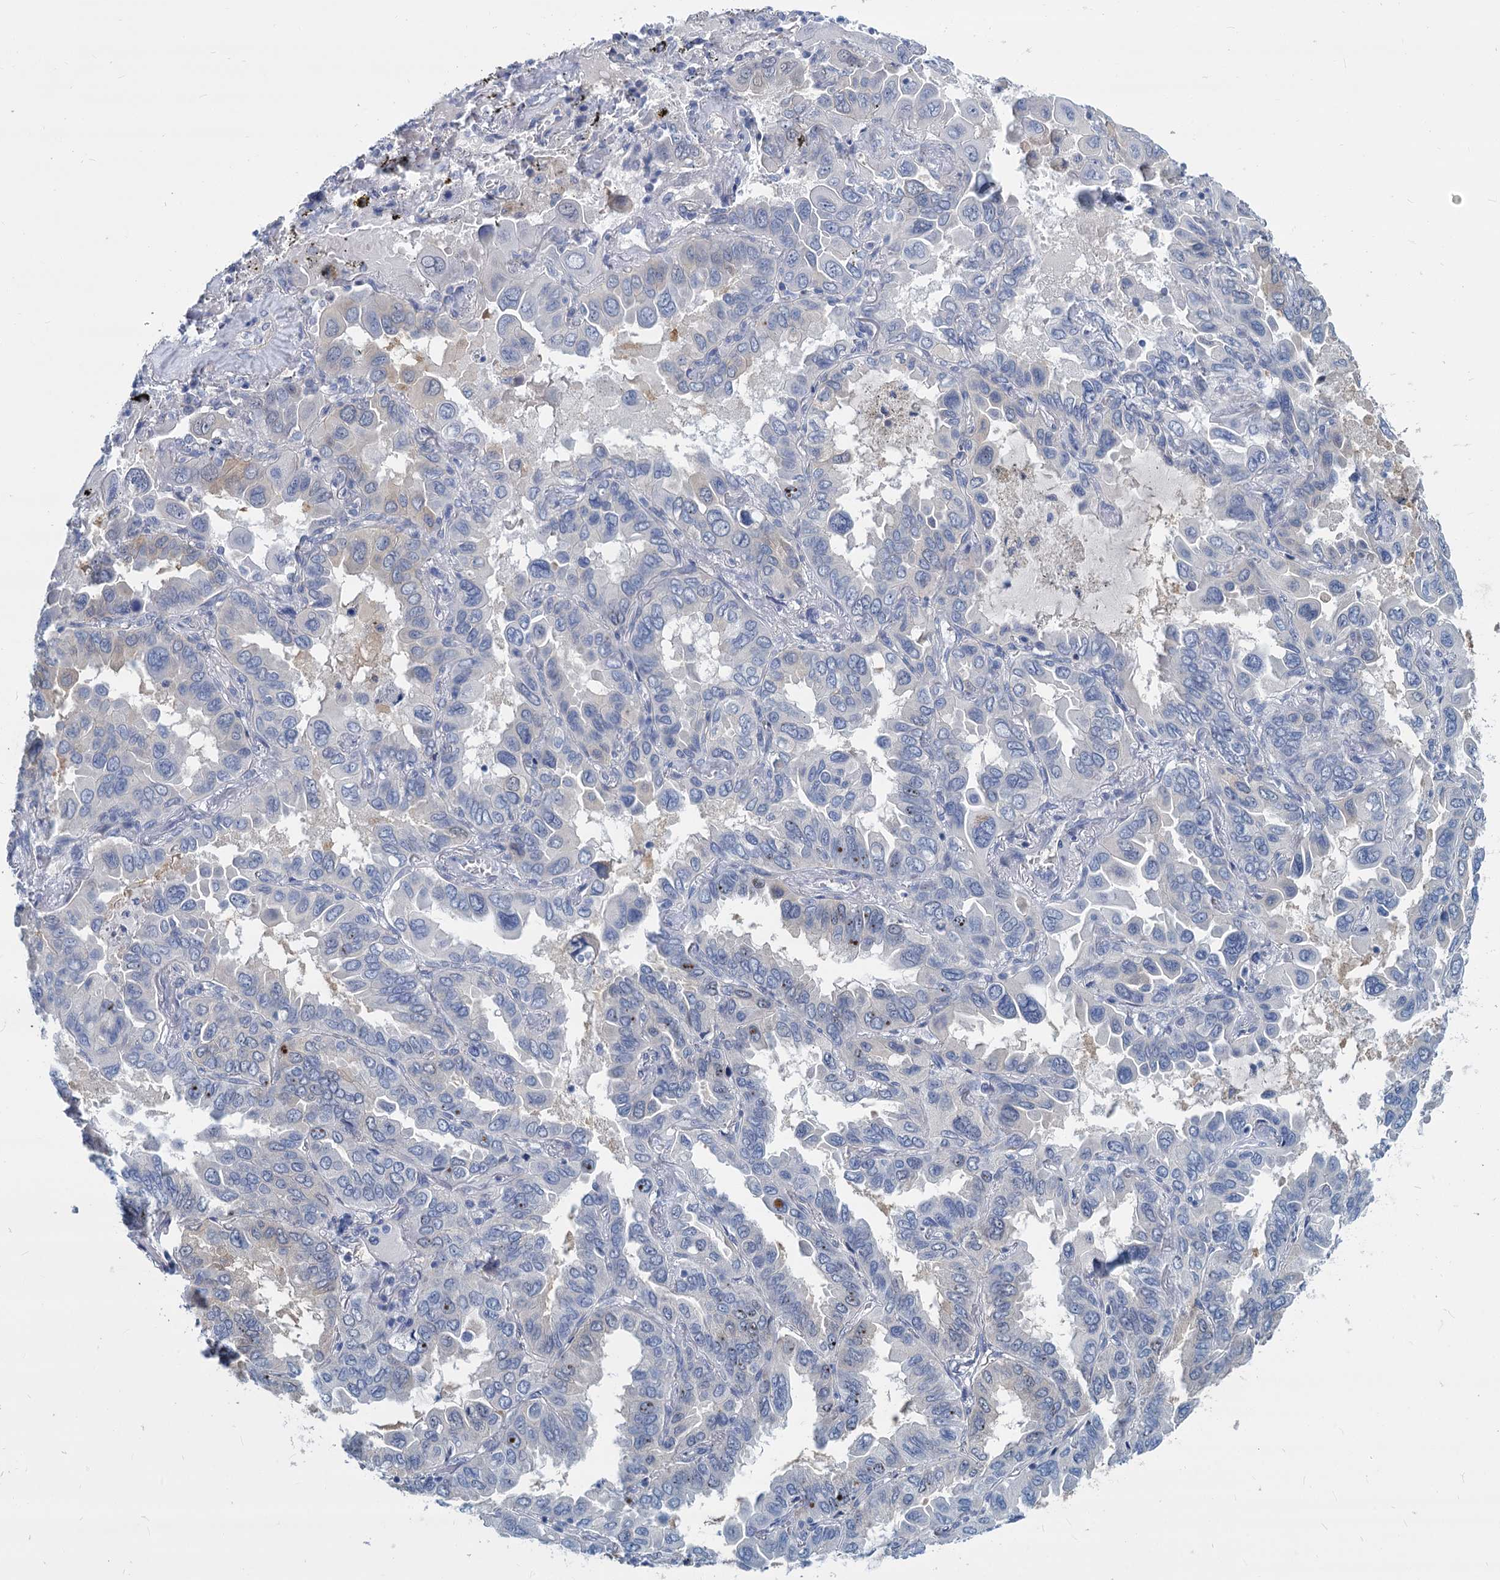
{"staining": {"intensity": "negative", "quantity": "none", "location": "none"}, "tissue": "lung cancer", "cell_type": "Tumor cells", "image_type": "cancer", "snomed": [{"axis": "morphology", "description": "Adenocarcinoma, NOS"}, {"axis": "topography", "description": "Lung"}], "caption": "Lung adenocarcinoma was stained to show a protein in brown. There is no significant positivity in tumor cells.", "gene": "GSTM3", "patient": {"sex": "male", "age": 64}}